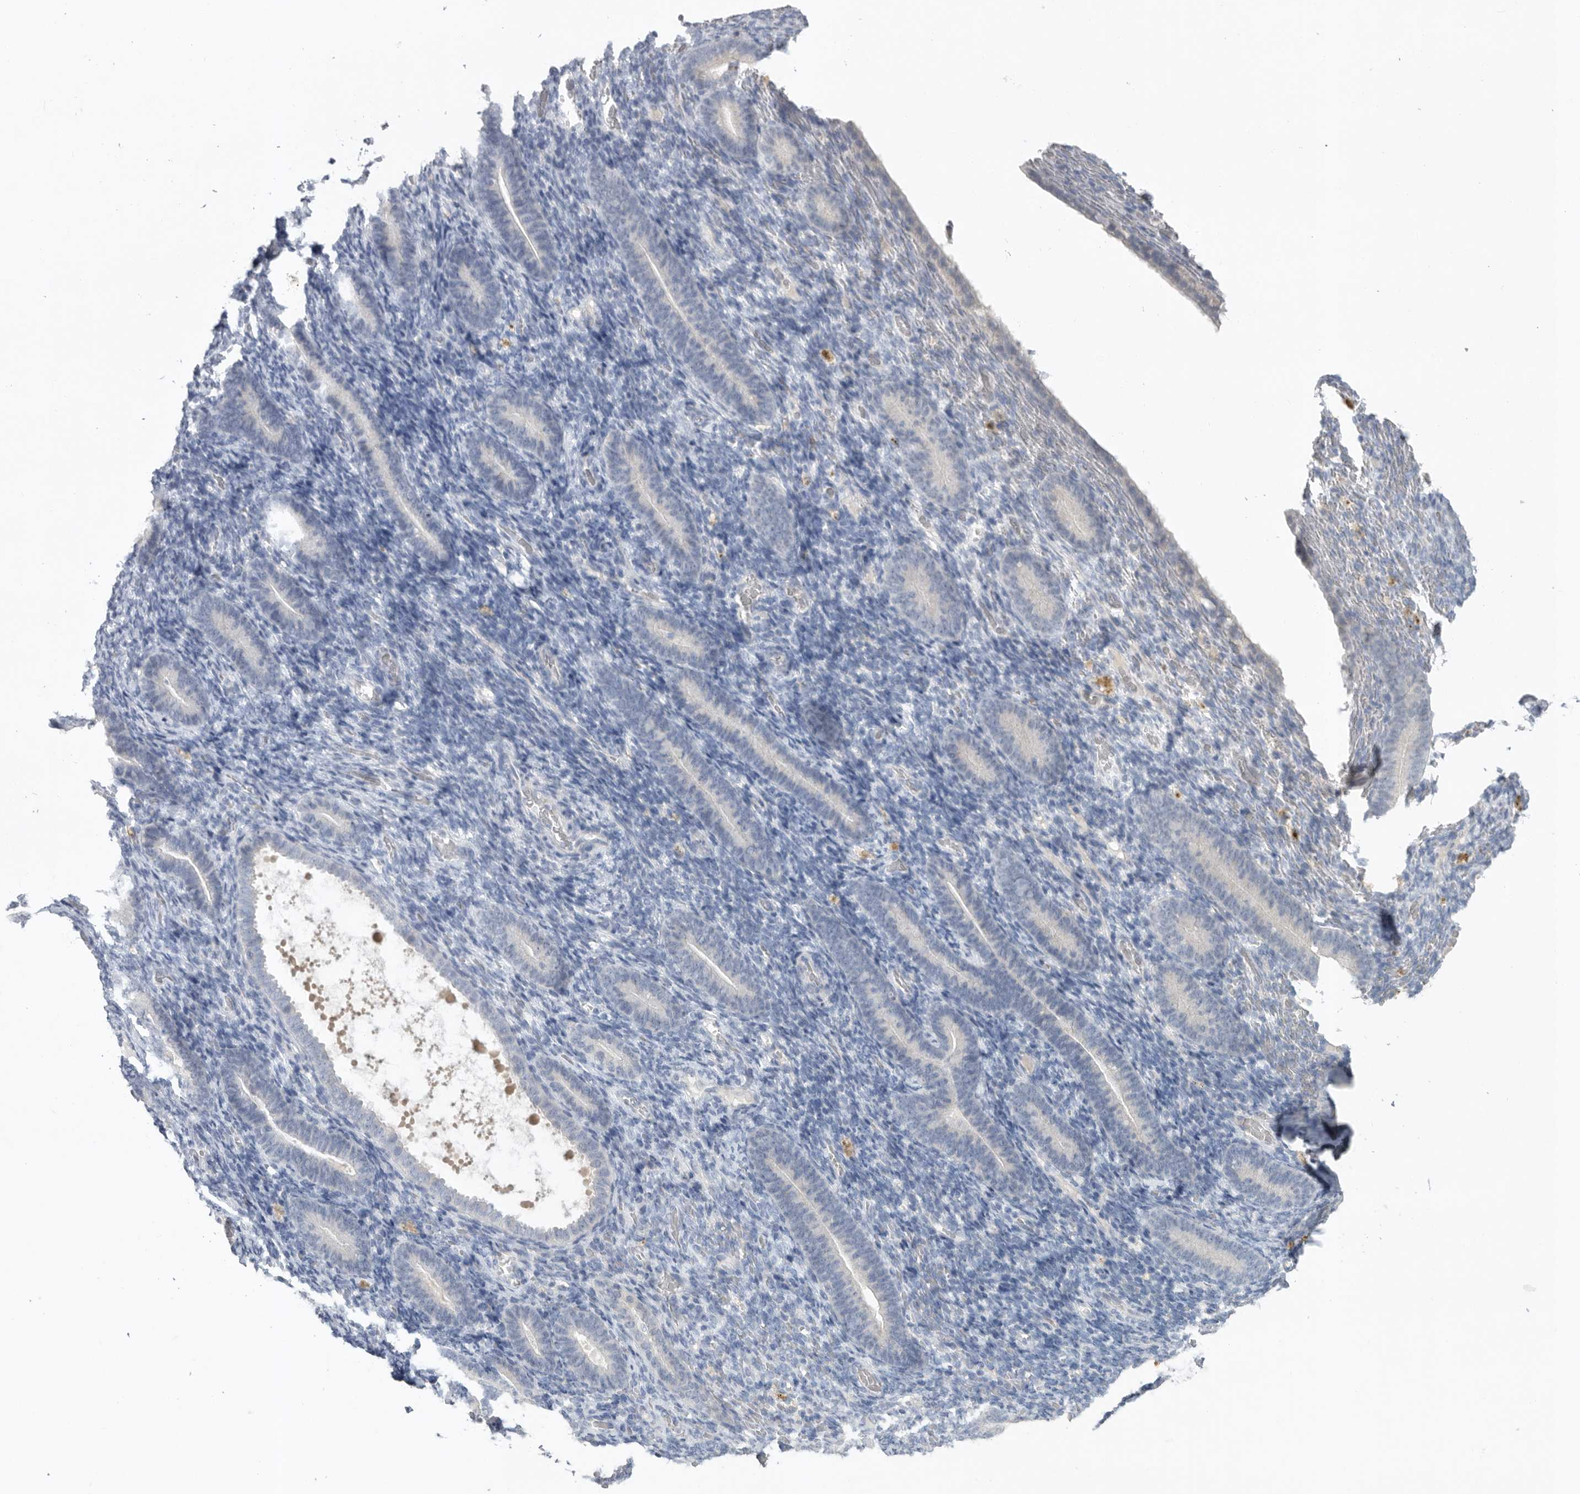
{"staining": {"intensity": "negative", "quantity": "none", "location": "none"}, "tissue": "endometrium", "cell_type": "Cells in endometrial stroma", "image_type": "normal", "snomed": [{"axis": "morphology", "description": "Normal tissue, NOS"}, {"axis": "topography", "description": "Endometrium"}], "caption": "Immunohistochemistry (IHC) histopathology image of normal human endometrium stained for a protein (brown), which displays no staining in cells in endometrial stroma.", "gene": "REG4", "patient": {"sex": "female", "age": 51}}